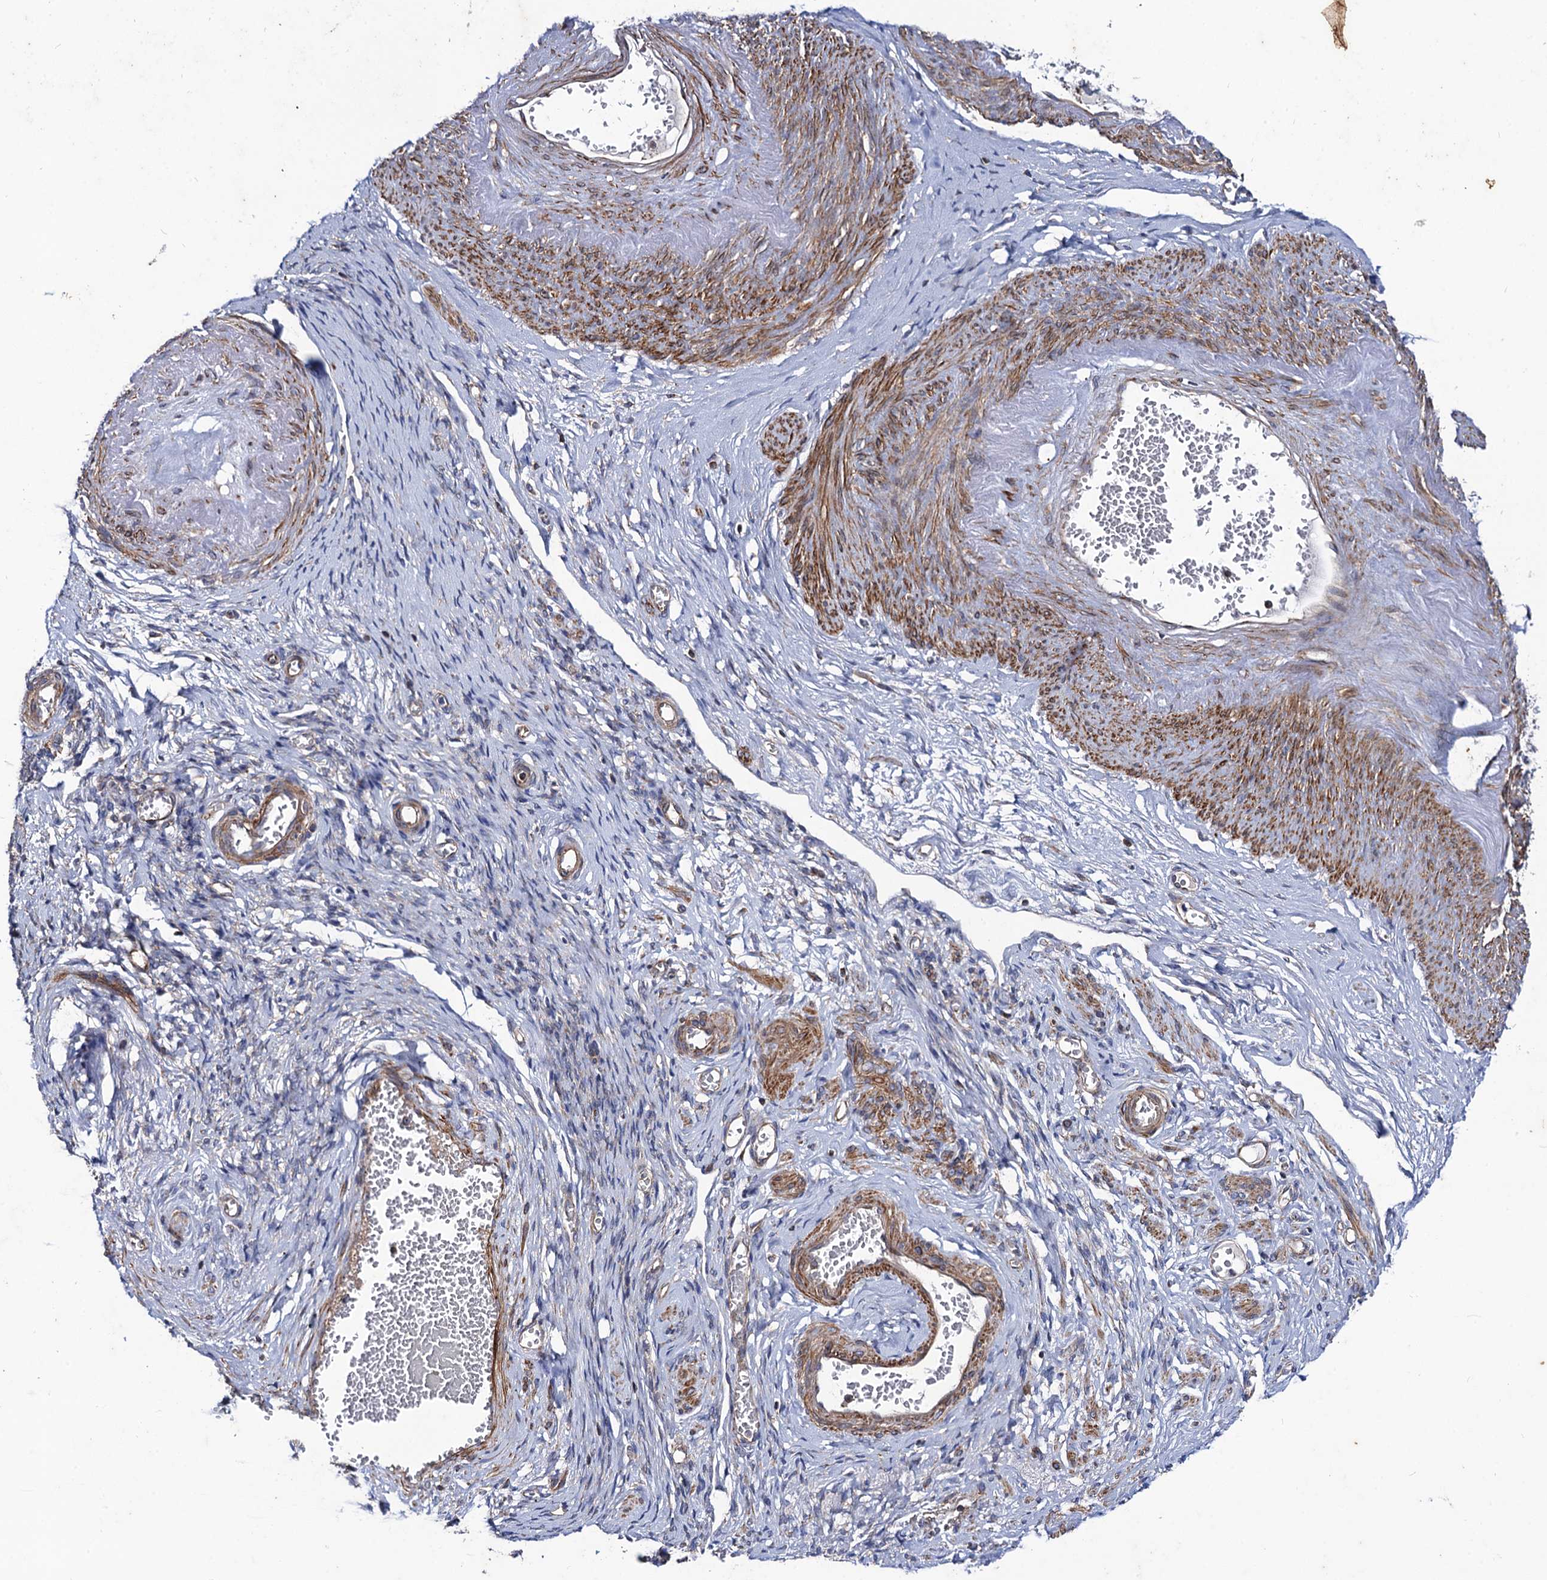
{"staining": {"intensity": "negative", "quantity": "none", "location": "none"}, "tissue": "adipose tissue", "cell_type": "Adipocytes", "image_type": "normal", "snomed": [{"axis": "morphology", "description": "Normal tissue, NOS"}, {"axis": "topography", "description": "Vascular tissue"}, {"axis": "topography", "description": "Fallopian tube"}, {"axis": "topography", "description": "Ovary"}], "caption": "This is an immunohistochemistry (IHC) photomicrograph of normal human adipose tissue. There is no staining in adipocytes.", "gene": "DYDC1", "patient": {"sex": "female", "age": 67}}